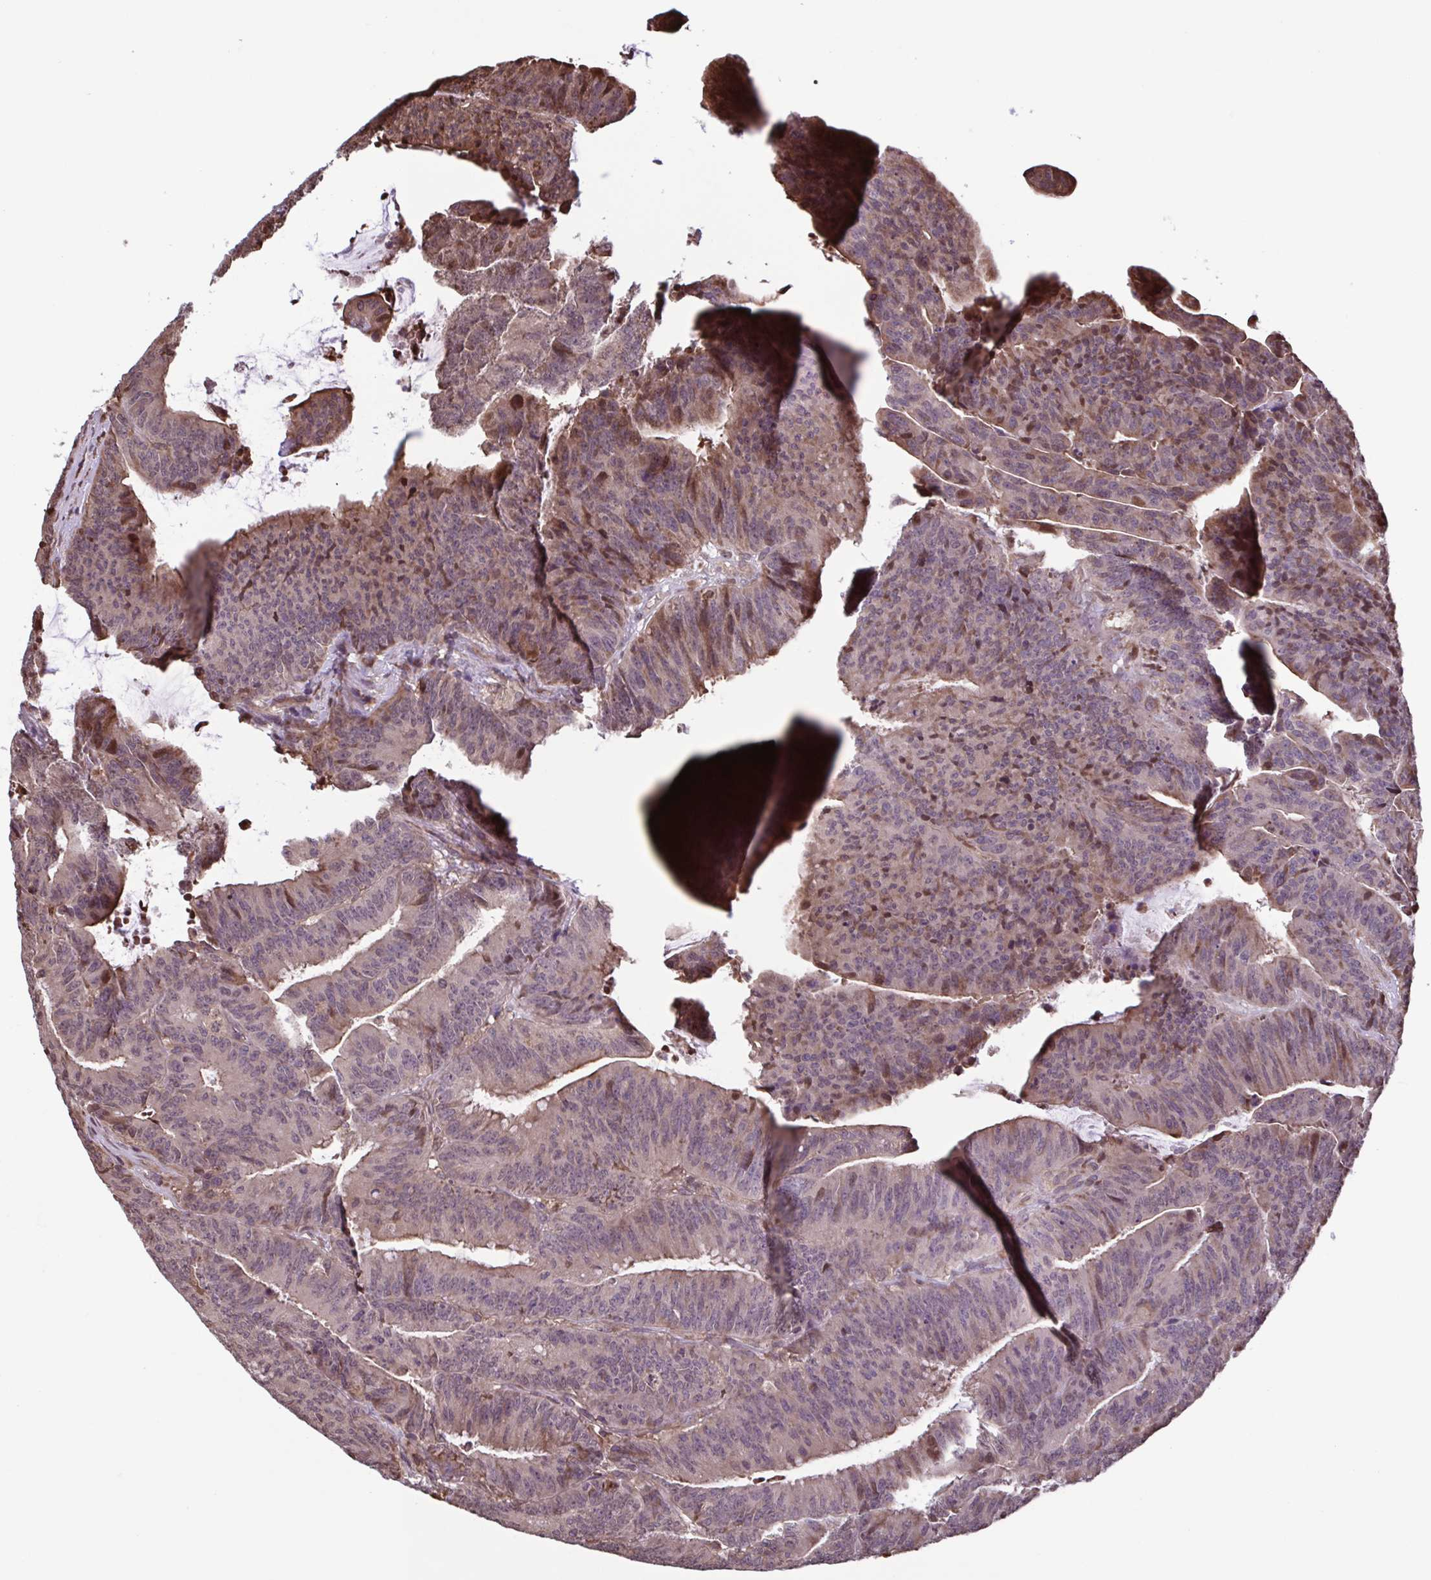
{"staining": {"intensity": "moderate", "quantity": "<25%", "location": "cytoplasmic/membranous,nuclear"}, "tissue": "colorectal cancer", "cell_type": "Tumor cells", "image_type": "cancer", "snomed": [{"axis": "morphology", "description": "Adenocarcinoma, NOS"}, {"axis": "topography", "description": "Colon"}], "caption": "Immunohistochemistry of colorectal adenocarcinoma demonstrates low levels of moderate cytoplasmic/membranous and nuclear staining in about <25% of tumor cells.", "gene": "SEC63", "patient": {"sex": "female", "age": 78}}